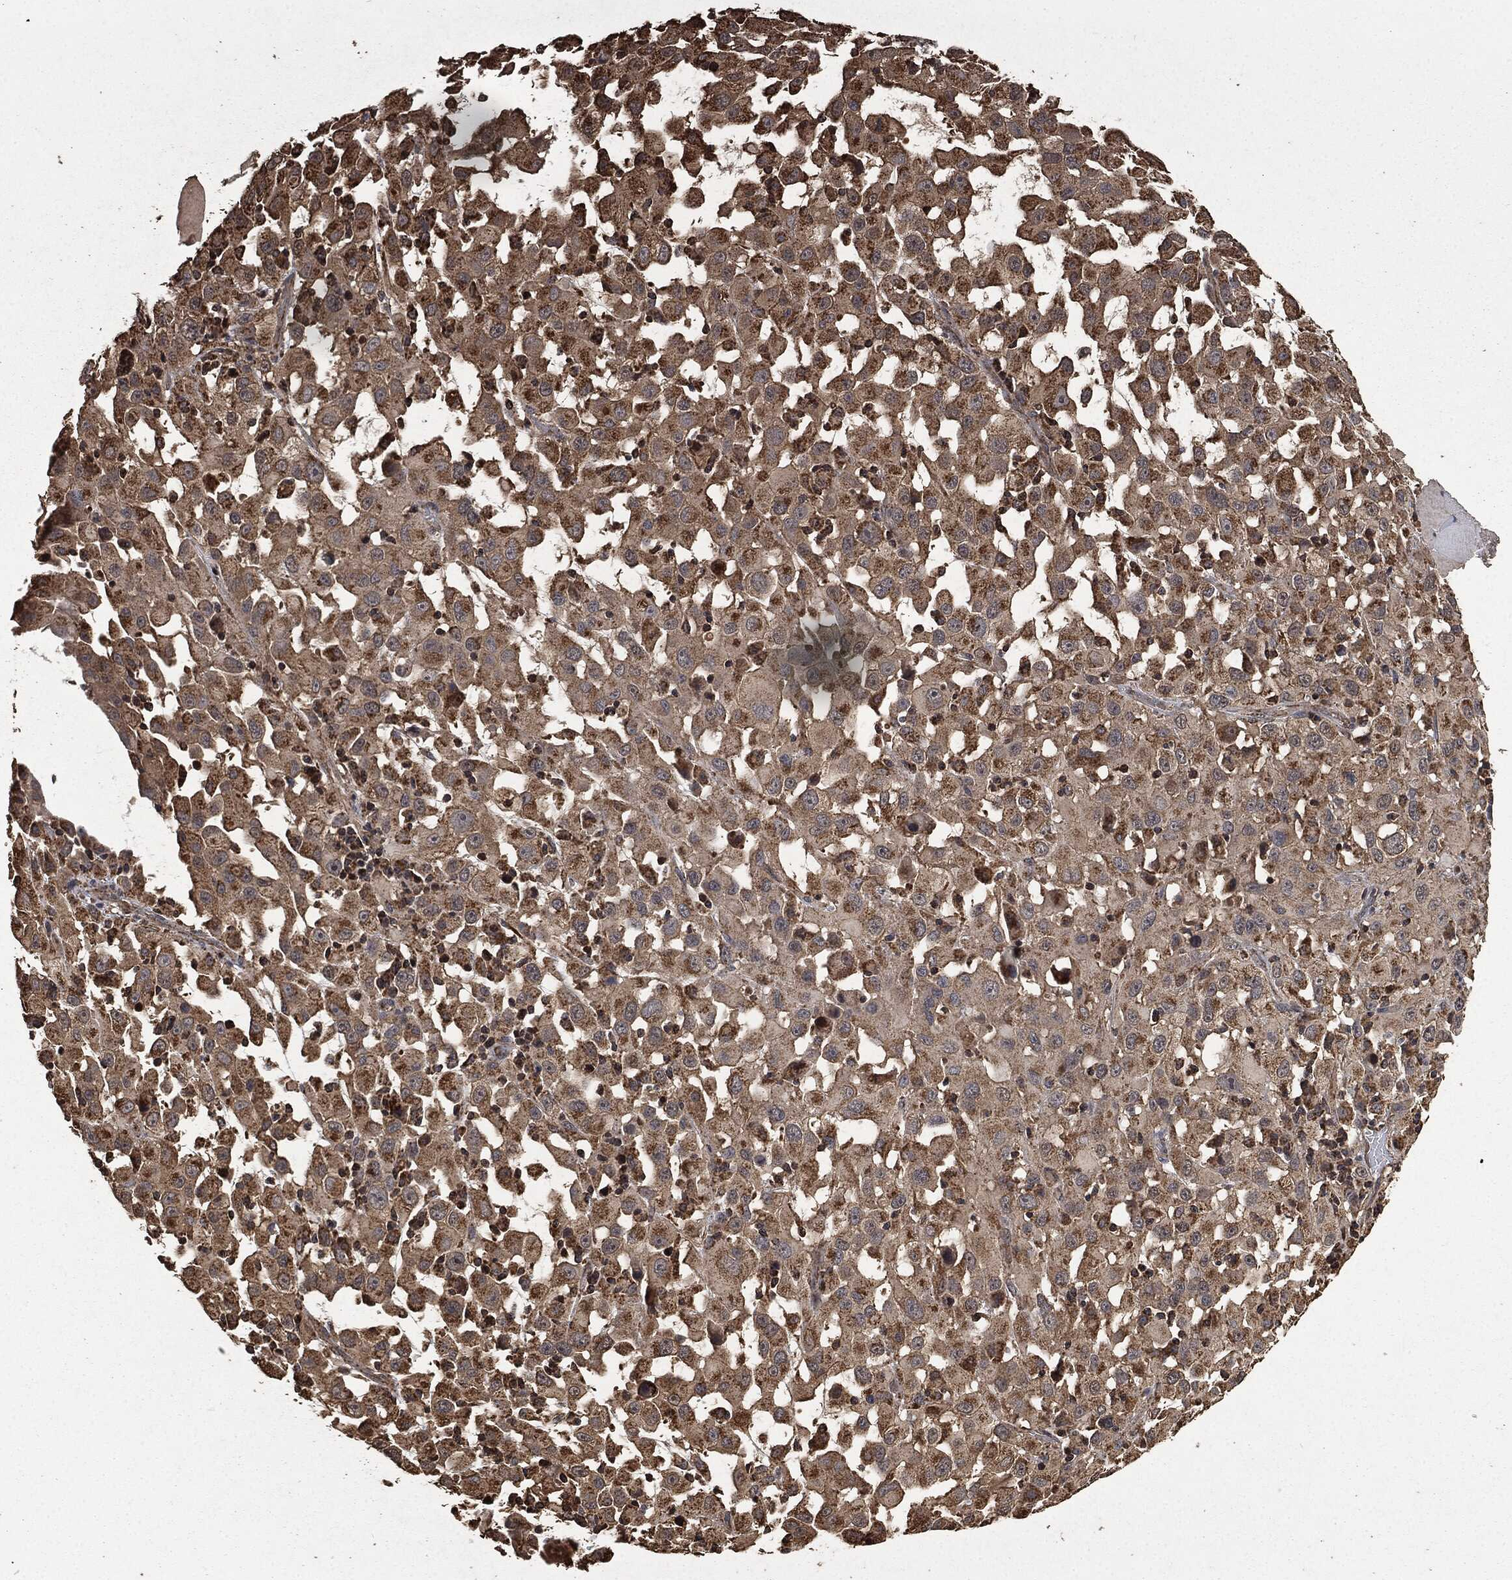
{"staining": {"intensity": "moderate", "quantity": ">75%", "location": "cytoplasmic/membranous"}, "tissue": "melanoma", "cell_type": "Tumor cells", "image_type": "cancer", "snomed": [{"axis": "morphology", "description": "Malignant melanoma, Metastatic site"}, {"axis": "topography", "description": "Lymph node"}], "caption": "Immunohistochemistry (IHC) staining of malignant melanoma (metastatic site), which shows medium levels of moderate cytoplasmic/membranous expression in about >75% of tumor cells indicating moderate cytoplasmic/membranous protein staining. The staining was performed using DAB (brown) for protein detection and nuclei were counterstained in hematoxylin (blue).", "gene": "LIG3", "patient": {"sex": "male", "age": 50}}